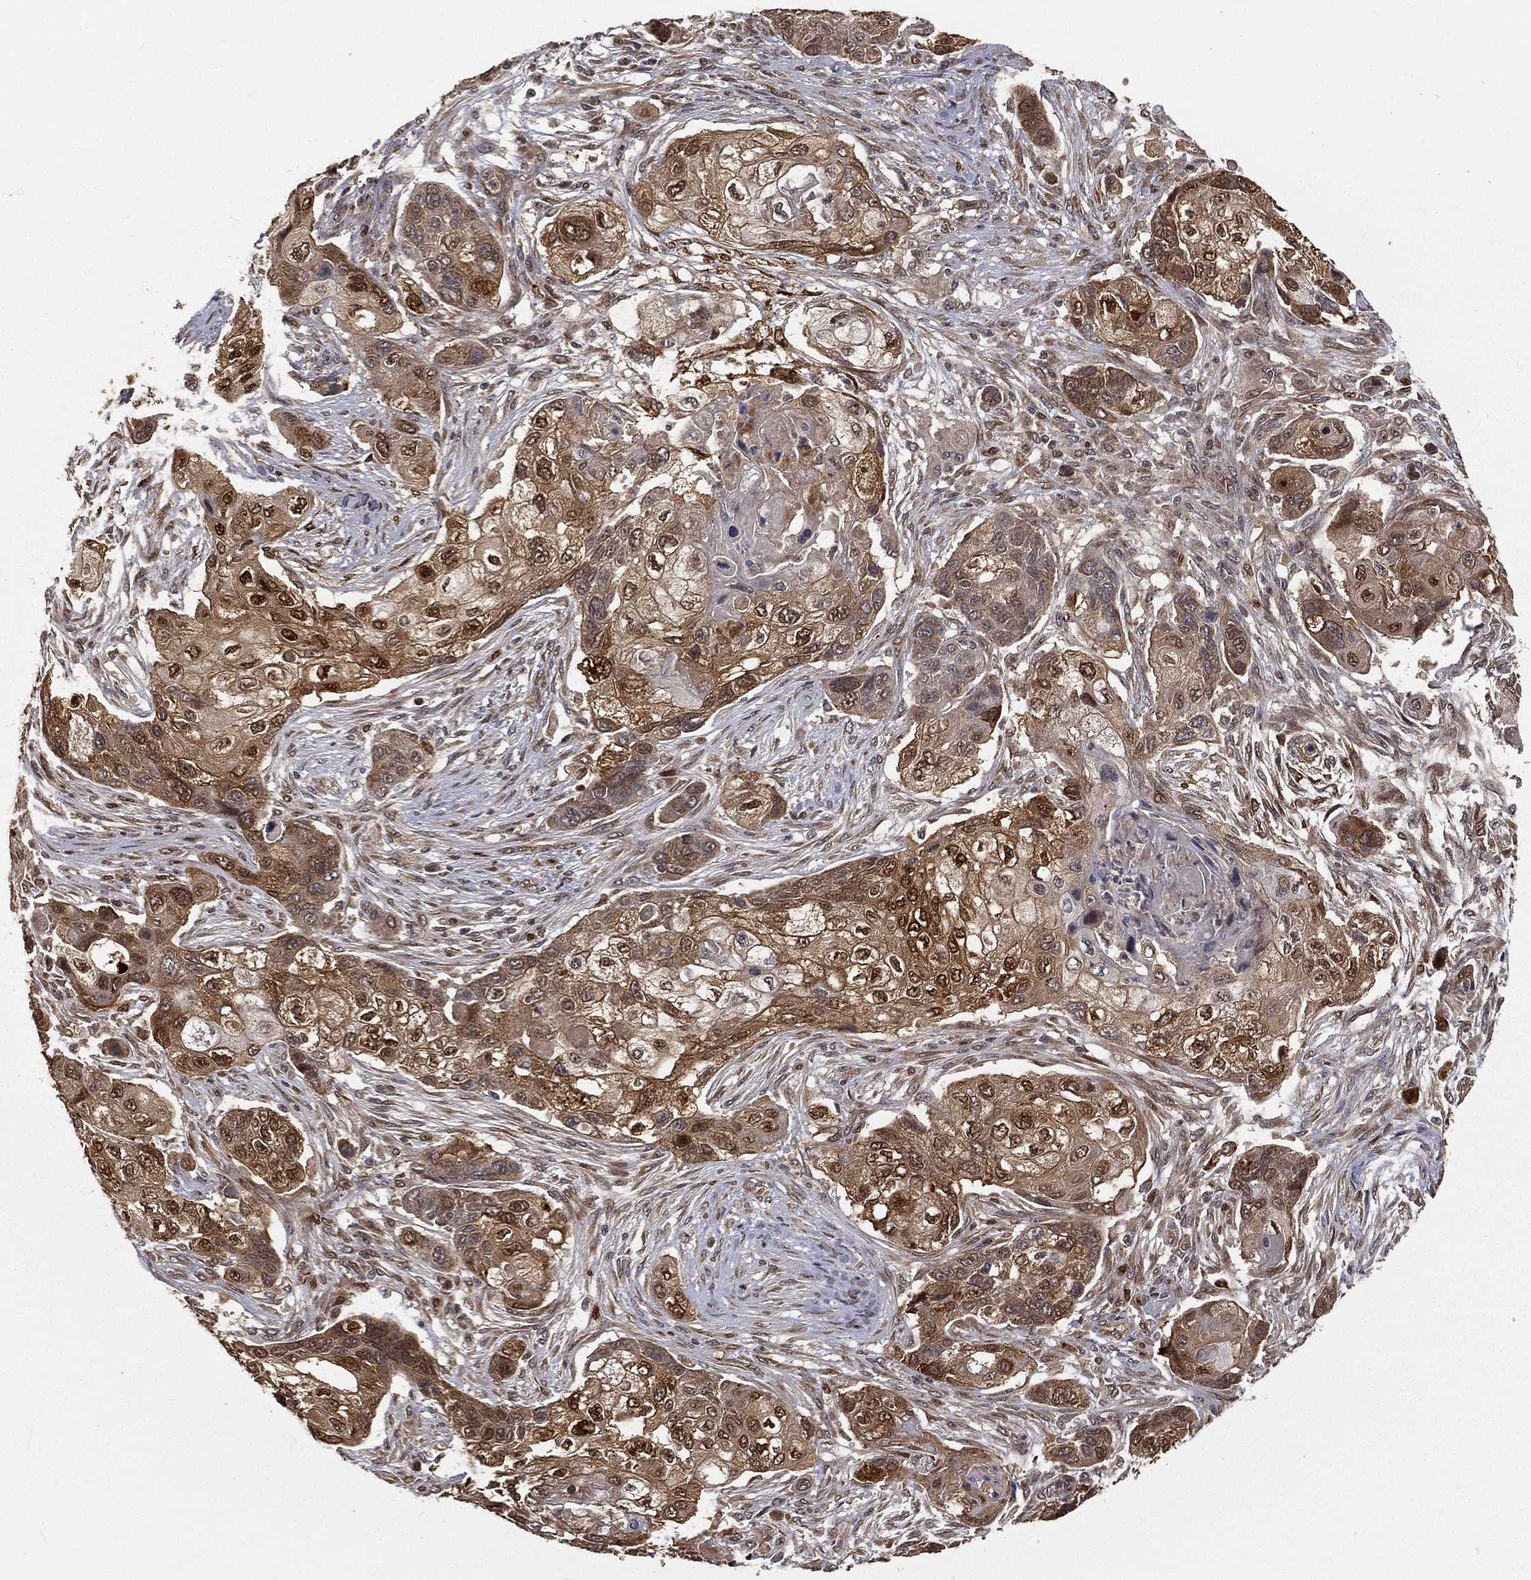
{"staining": {"intensity": "strong", "quantity": "25%-75%", "location": "cytoplasmic/membranous,nuclear"}, "tissue": "lung cancer", "cell_type": "Tumor cells", "image_type": "cancer", "snomed": [{"axis": "morphology", "description": "Squamous cell carcinoma, NOS"}, {"axis": "topography", "description": "Lung"}], "caption": "The photomicrograph displays staining of lung cancer, revealing strong cytoplasmic/membranous and nuclear protein staining (brown color) within tumor cells.", "gene": "MAPK1", "patient": {"sex": "male", "age": 69}}